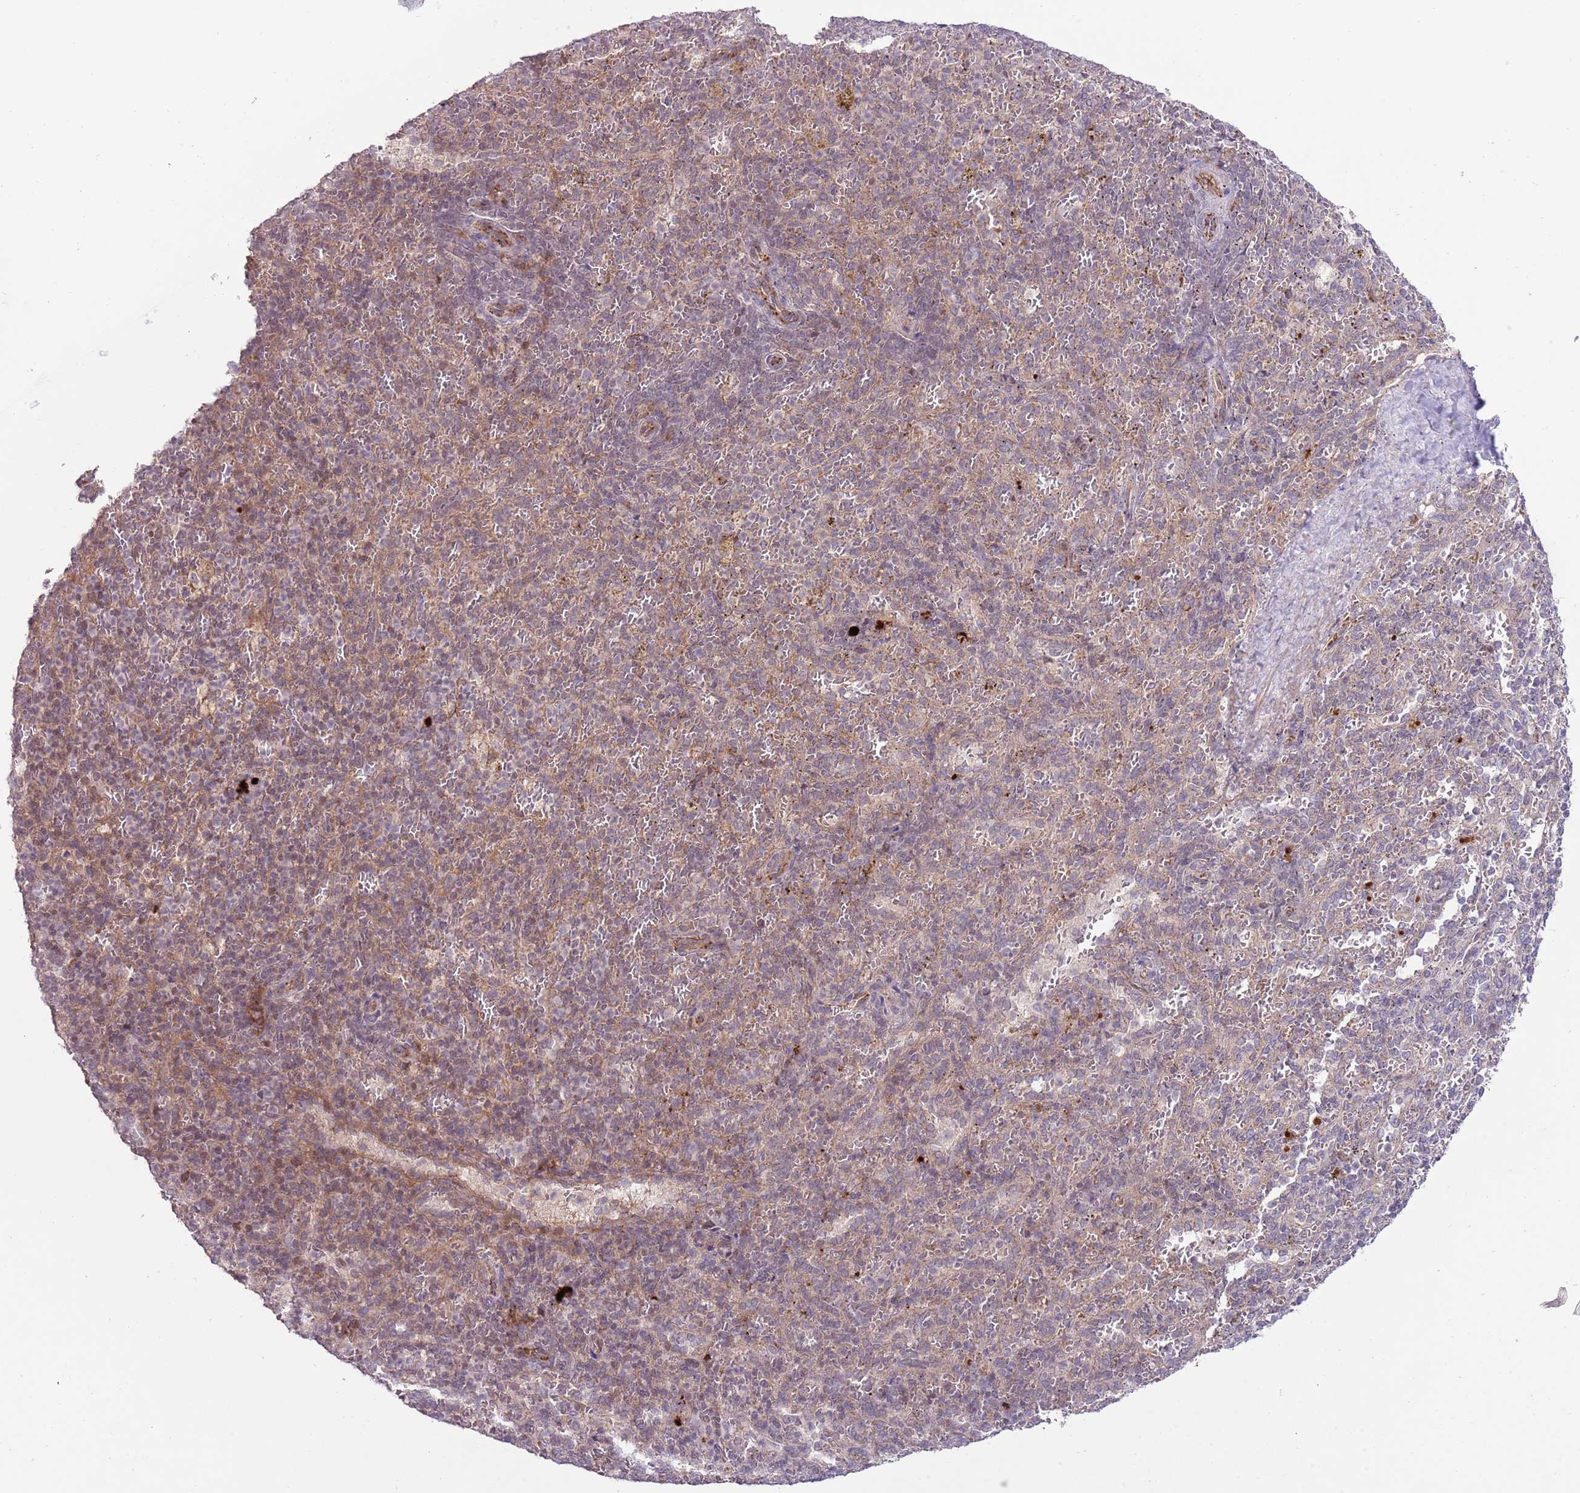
{"staining": {"intensity": "weak", "quantity": "<25%", "location": "nuclear"}, "tissue": "spleen", "cell_type": "Cells in red pulp", "image_type": "normal", "snomed": [{"axis": "morphology", "description": "Normal tissue, NOS"}, {"axis": "topography", "description": "Spleen"}], "caption": "This is an IHC histopathology image of unremarkable human spleen. There is no positivity in cells in red pulp.", "gene": "DPP10", "patient": {"sex": "female", "age": 21}}